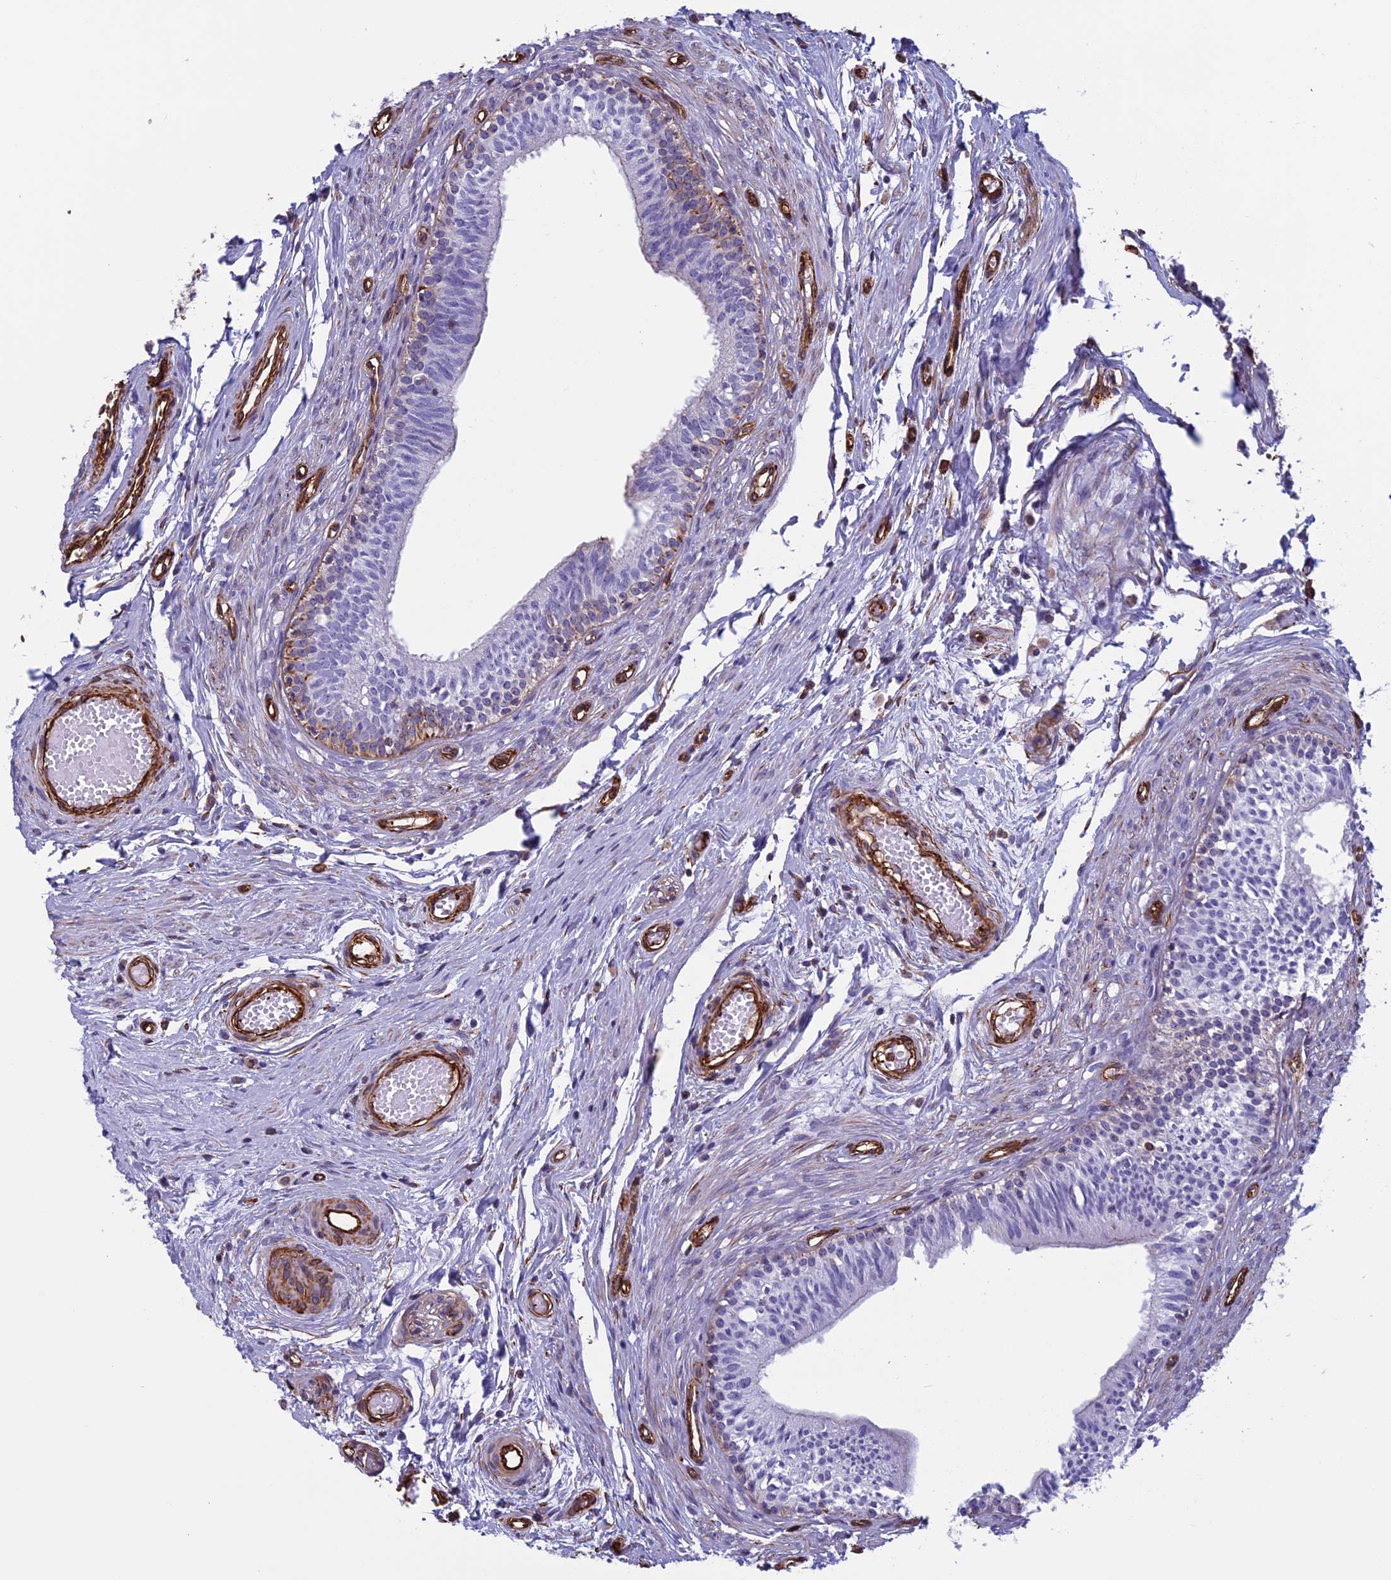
{"staining": {"intensity": "moderate", "quantity": "<25%", "location": "cytoplasmic/membranous"}, "tissue": "epididymis", "cell_type": "Glandular cells", "image_type": "normal", "snomed": [{"axis": "morphology", "description": "Normal tissue, NOS"}, {"axis": "topography", "description": "Epididymis, spermatic cord, NOS"}], "caption": "Unremarkable epididymis was stained to show a protein in brown. There is low levels of moderate cytoplasmic/membranous staining in about <25% of glandular cells.", "gene": "ANGPTL2", "patient": {"sex": "male", "age": 22}}